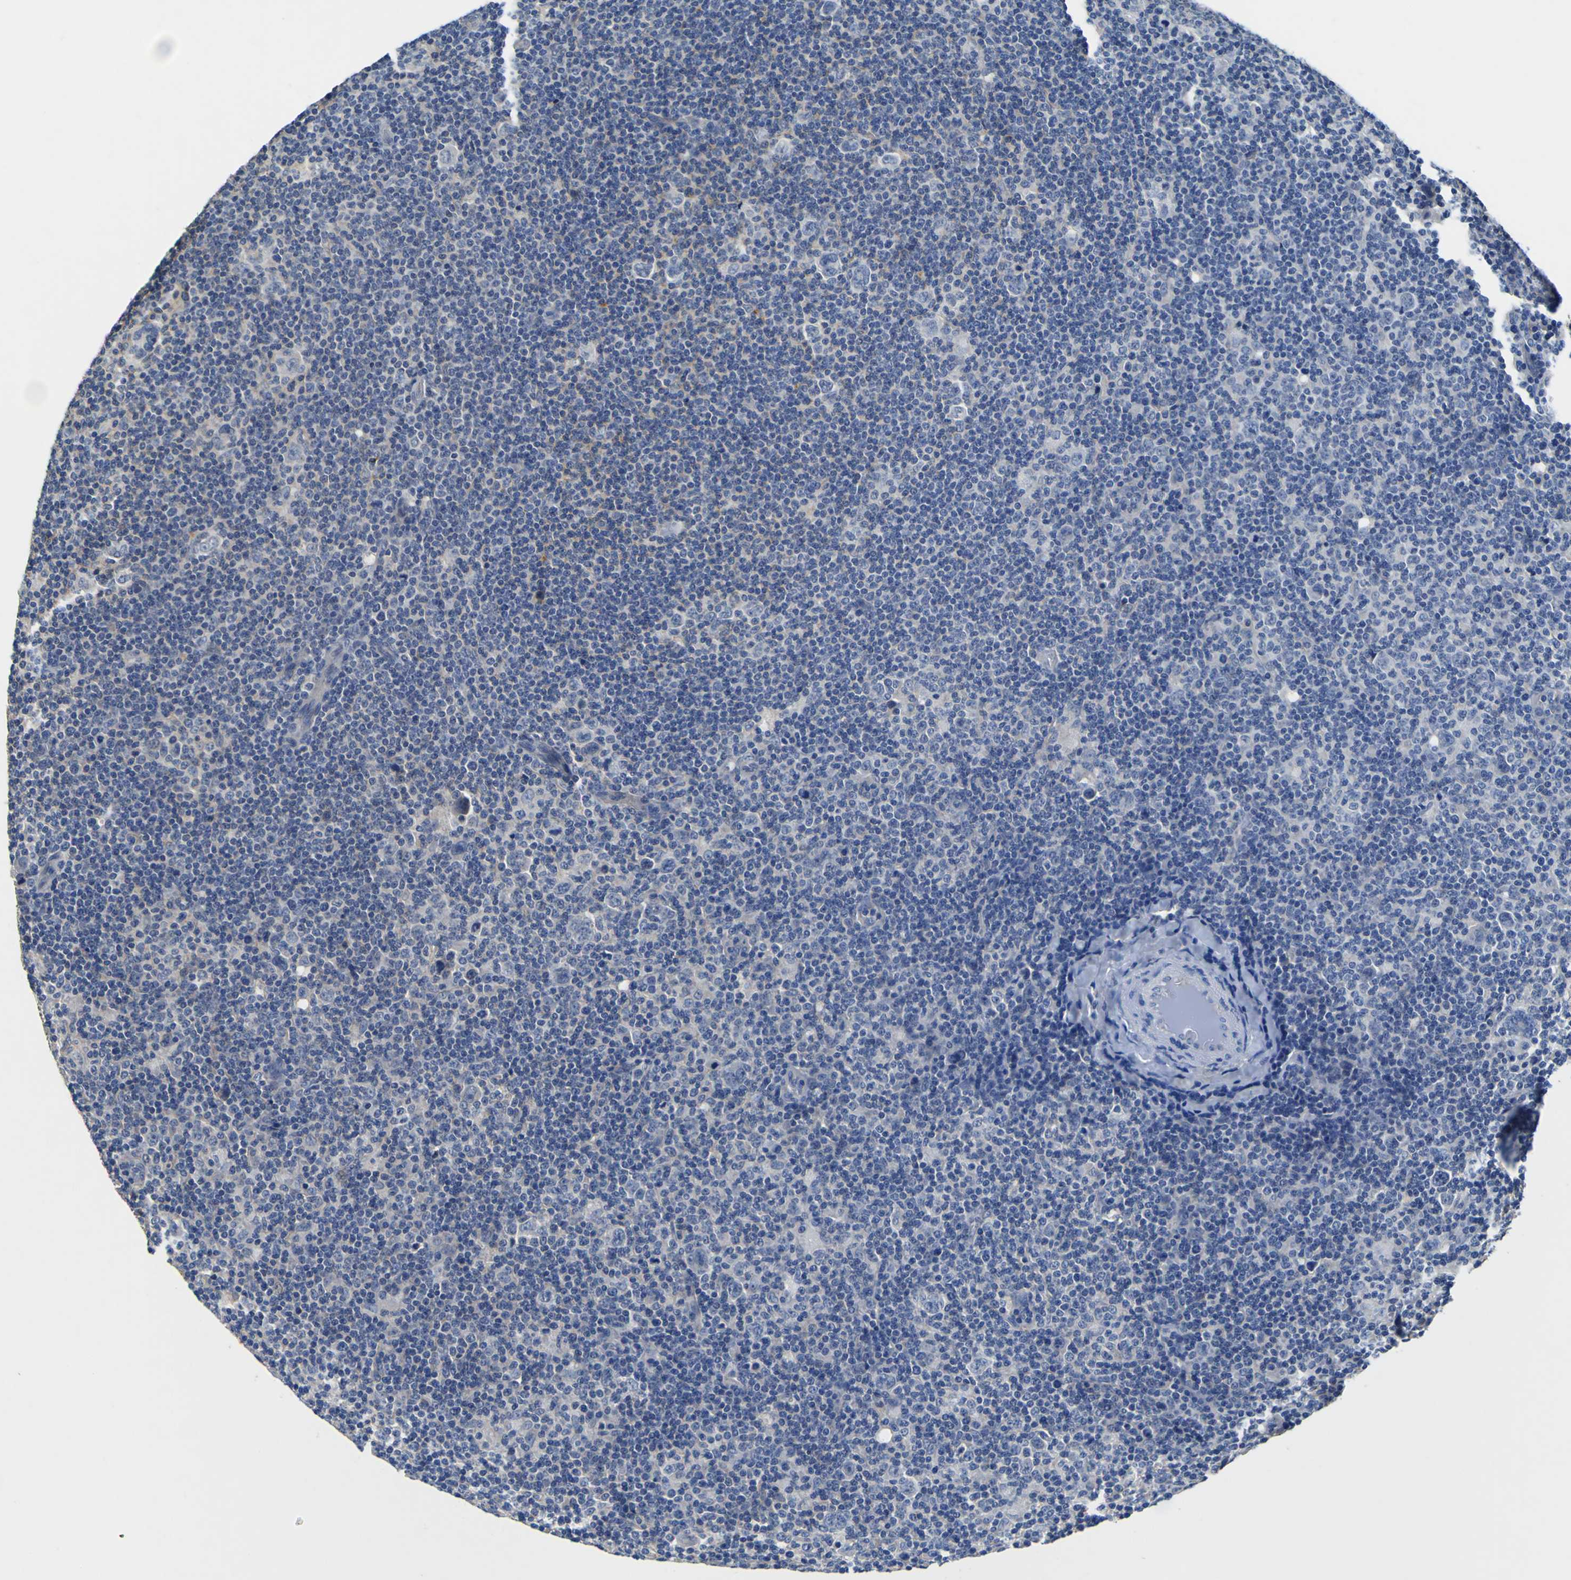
{"staining": {"intensity": "negative", "quantity": "none", "location": "none"}, "tissue": "lymphoma", "cell_type": "Tumor cells", "image_type": "cancer", "snomed": [{"axis": "morphology", "description": "Hodgkin's disease, NOS"}, {"axis": "topography", "description": "Lymph node"}], "caption": "IHC of human lymphoma demonstrates no positivity in tumor cells.", "gene": "EPHB4", "patient": {"sex": "female", "age": 57}}